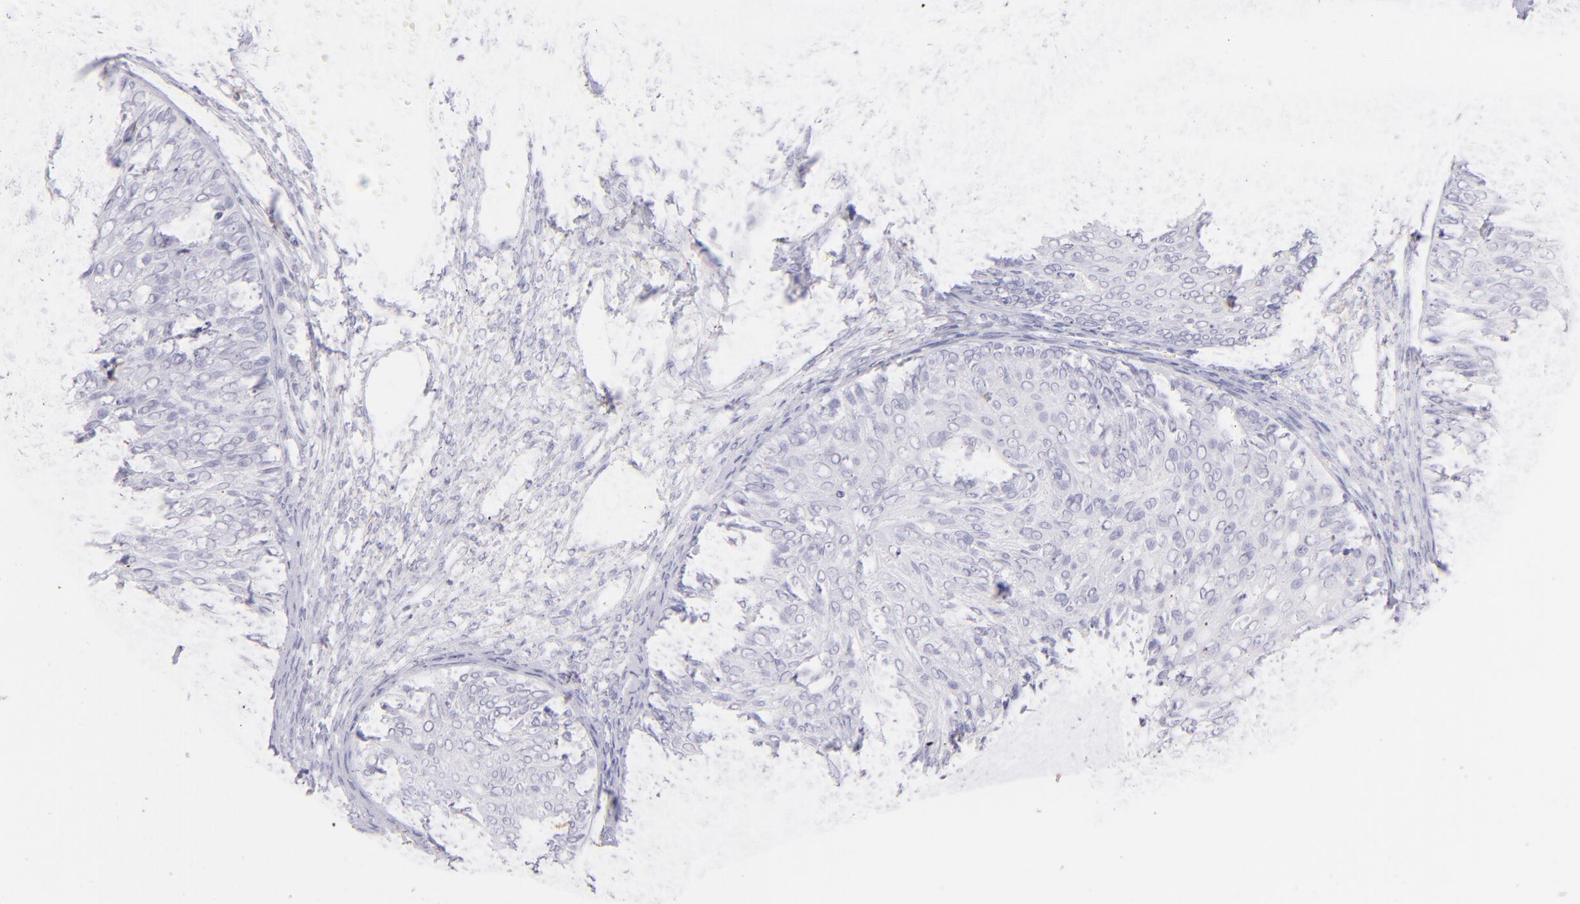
{"staining": {"intensity": "negative", "quantity": "none", "location": "none"}, "tissue": "cervical cancer", "cell_type": "Tumor cells", "image_type": "cancer", "snomed": [{"axis": "morphology", "description": "Squamous cell carcinoma, NOS"}, {"axis": "topography", "description": "Cervix"}], "caption": "IHC histopathology image of neoplastic tissue: human squamous cell carcinoma (cervical) stained with DAB reveals no significant protein positivity in tumor cells. (Immunohistochemistry, brightfield microscopy, high magnification).", "gene": "CD72", "patient": {"sex": "female", "age": 36}}